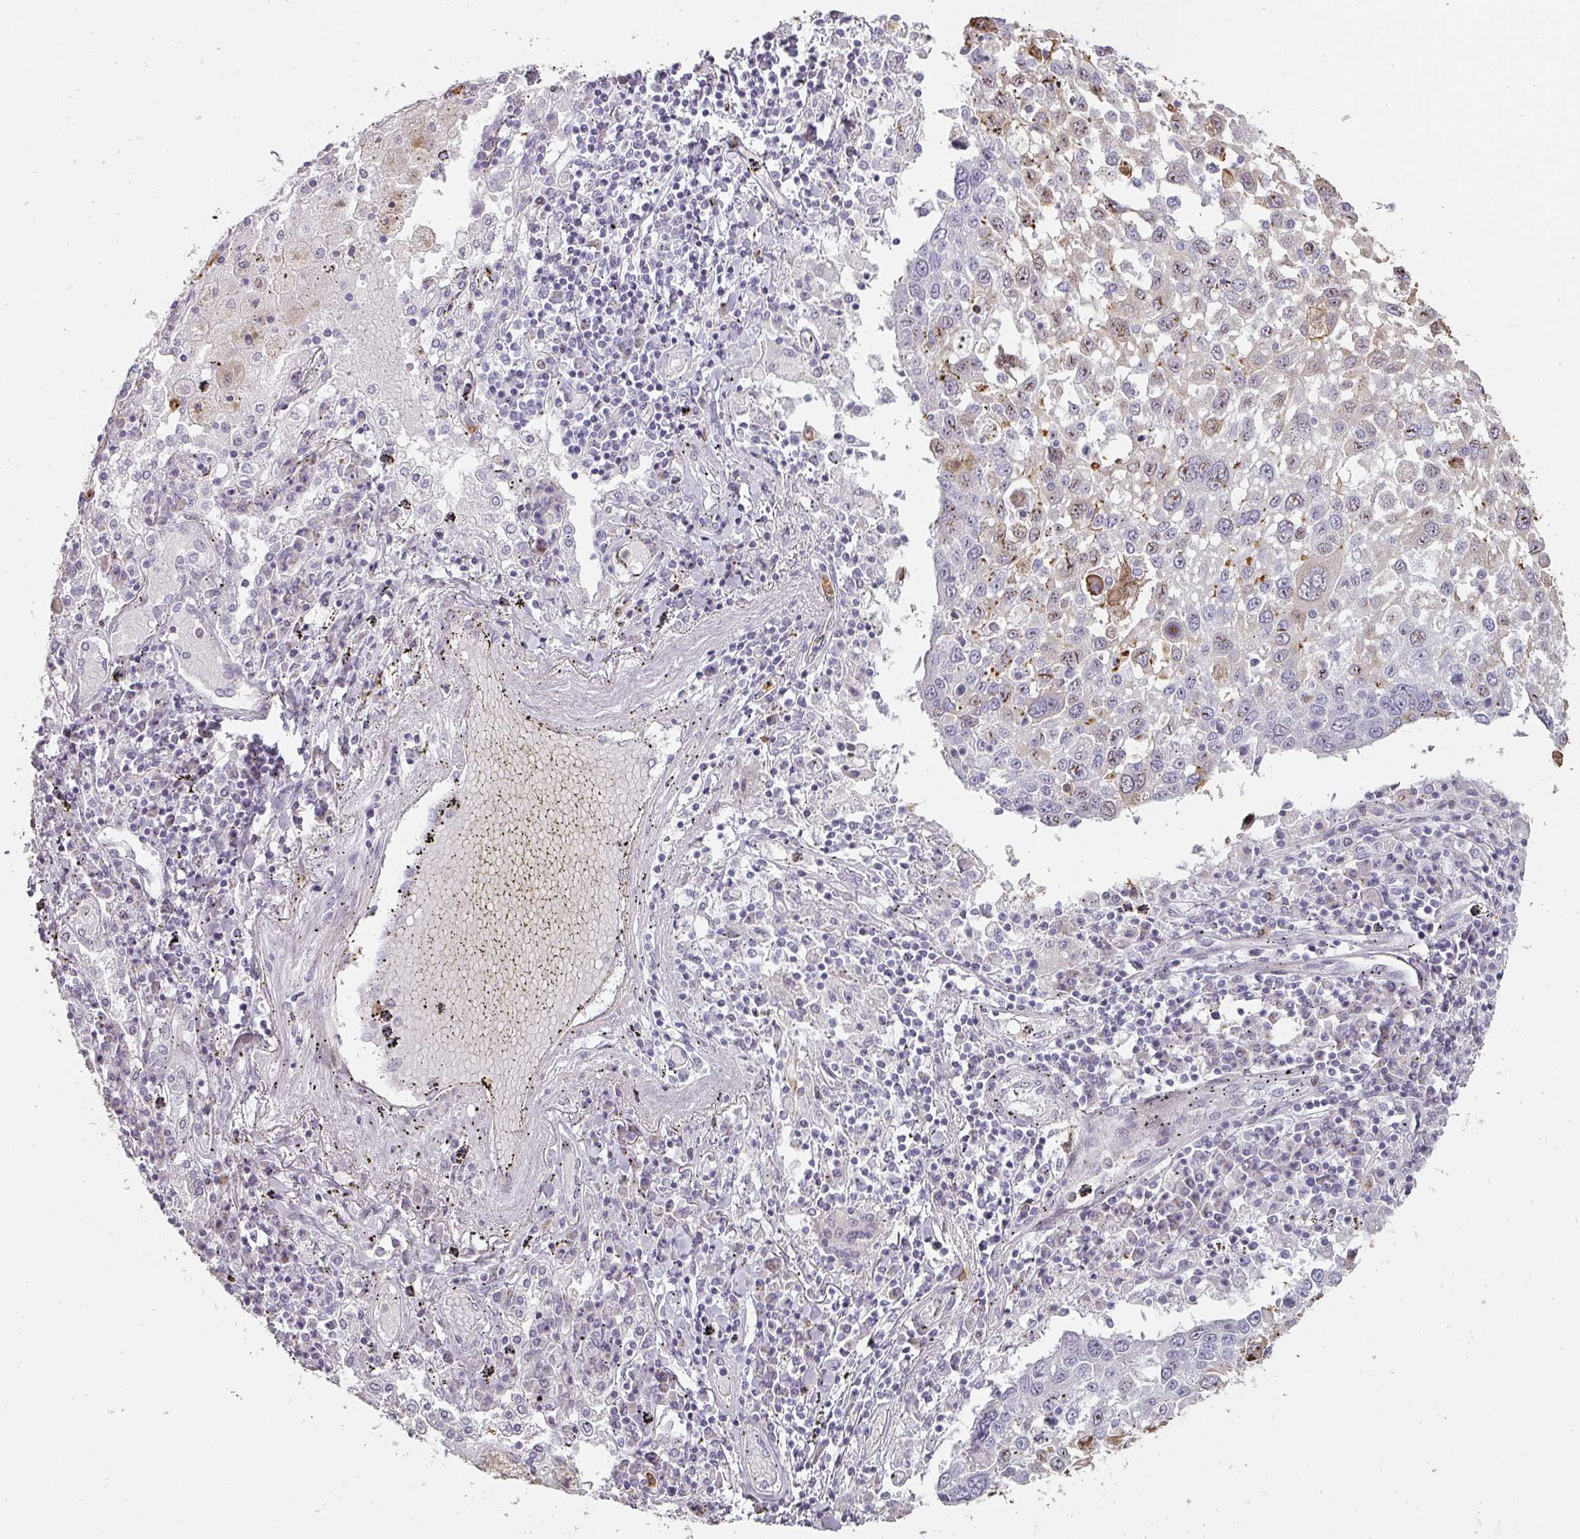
{"staining": {"intensity": "weak", "quantity": "25%-75%", "location": "nuclear"}, "tissue": "lung cancer", "cell_type": "Tumor cells", "image_type": "cancer", "snomed": [{"axis": "morphology", "description": "Squamous cell carcinoma, NOS"}, {"axis": "topography", "description": "Lung"}], "caption": "High-magnification brightfield microscopy of squamous cell carcinoma (lung) stained with DAB (brown) and counterstained with hematoxylin (blue). tumor cells exhibit weak nuclear expression is appreciated in approximately25%-75% of cells. (DAB IHC, brown staining for protein, blue staining for nuclei).", "gene": "BIK", "patient": {"sex": "male", "age": 65}}